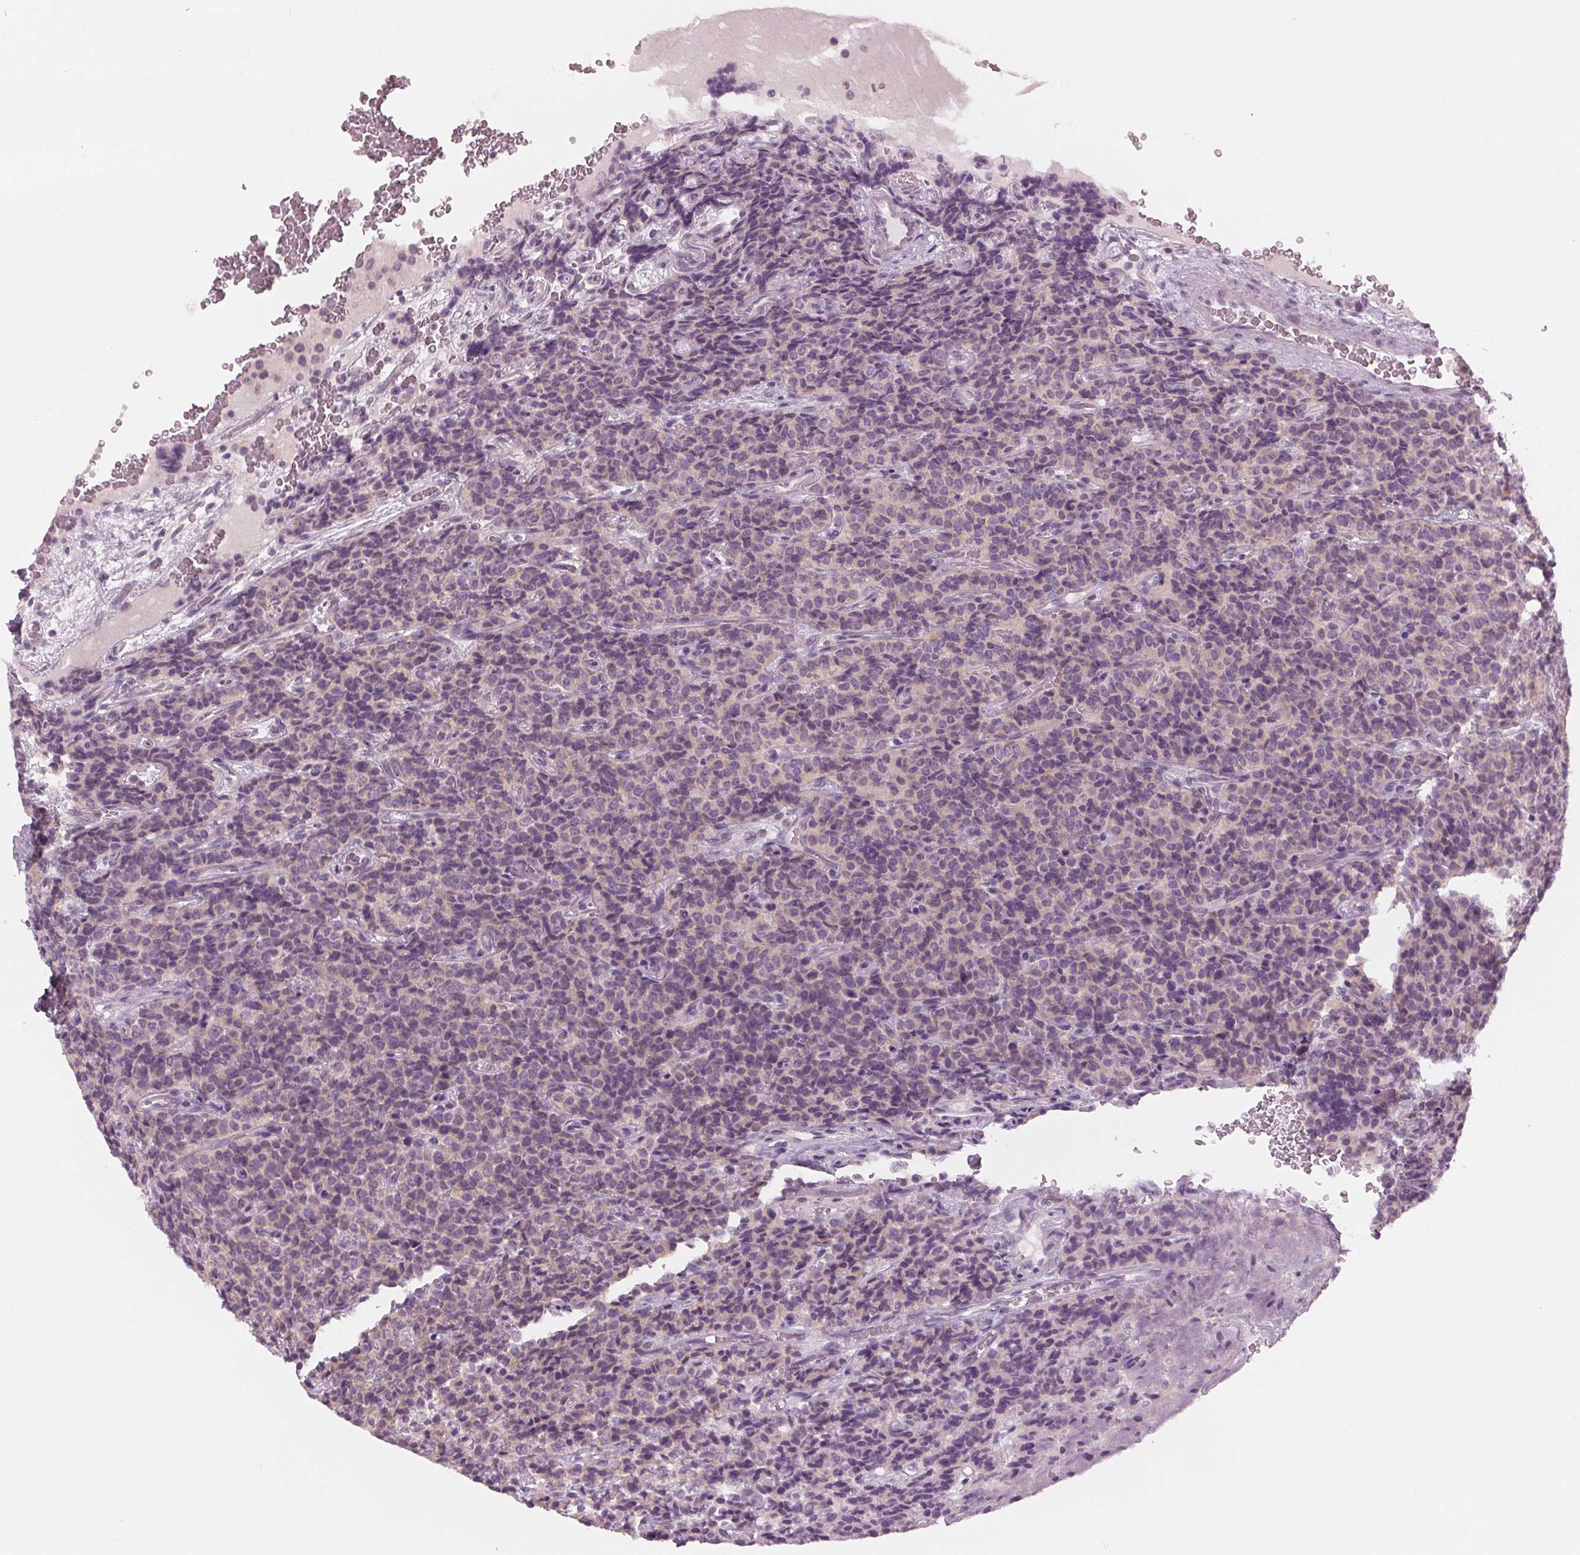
{"staining": {"intensity": "negative", "quantity": "none", "location": "none"}, "tissue": "carcinoid", "cell_type": "Tumor cells", "image_type": "cancer", "snomed": [{"axis": "morphology", "description": "Carcinoid, malignant, NOS"}, {"axis": "topography", "description": "Pancreas"}], "caption": "Tumor cells show no significant protein positivity in carcinoid.", "gene": "PRAP1", "patient": {"sex": "male", "age": 36}}